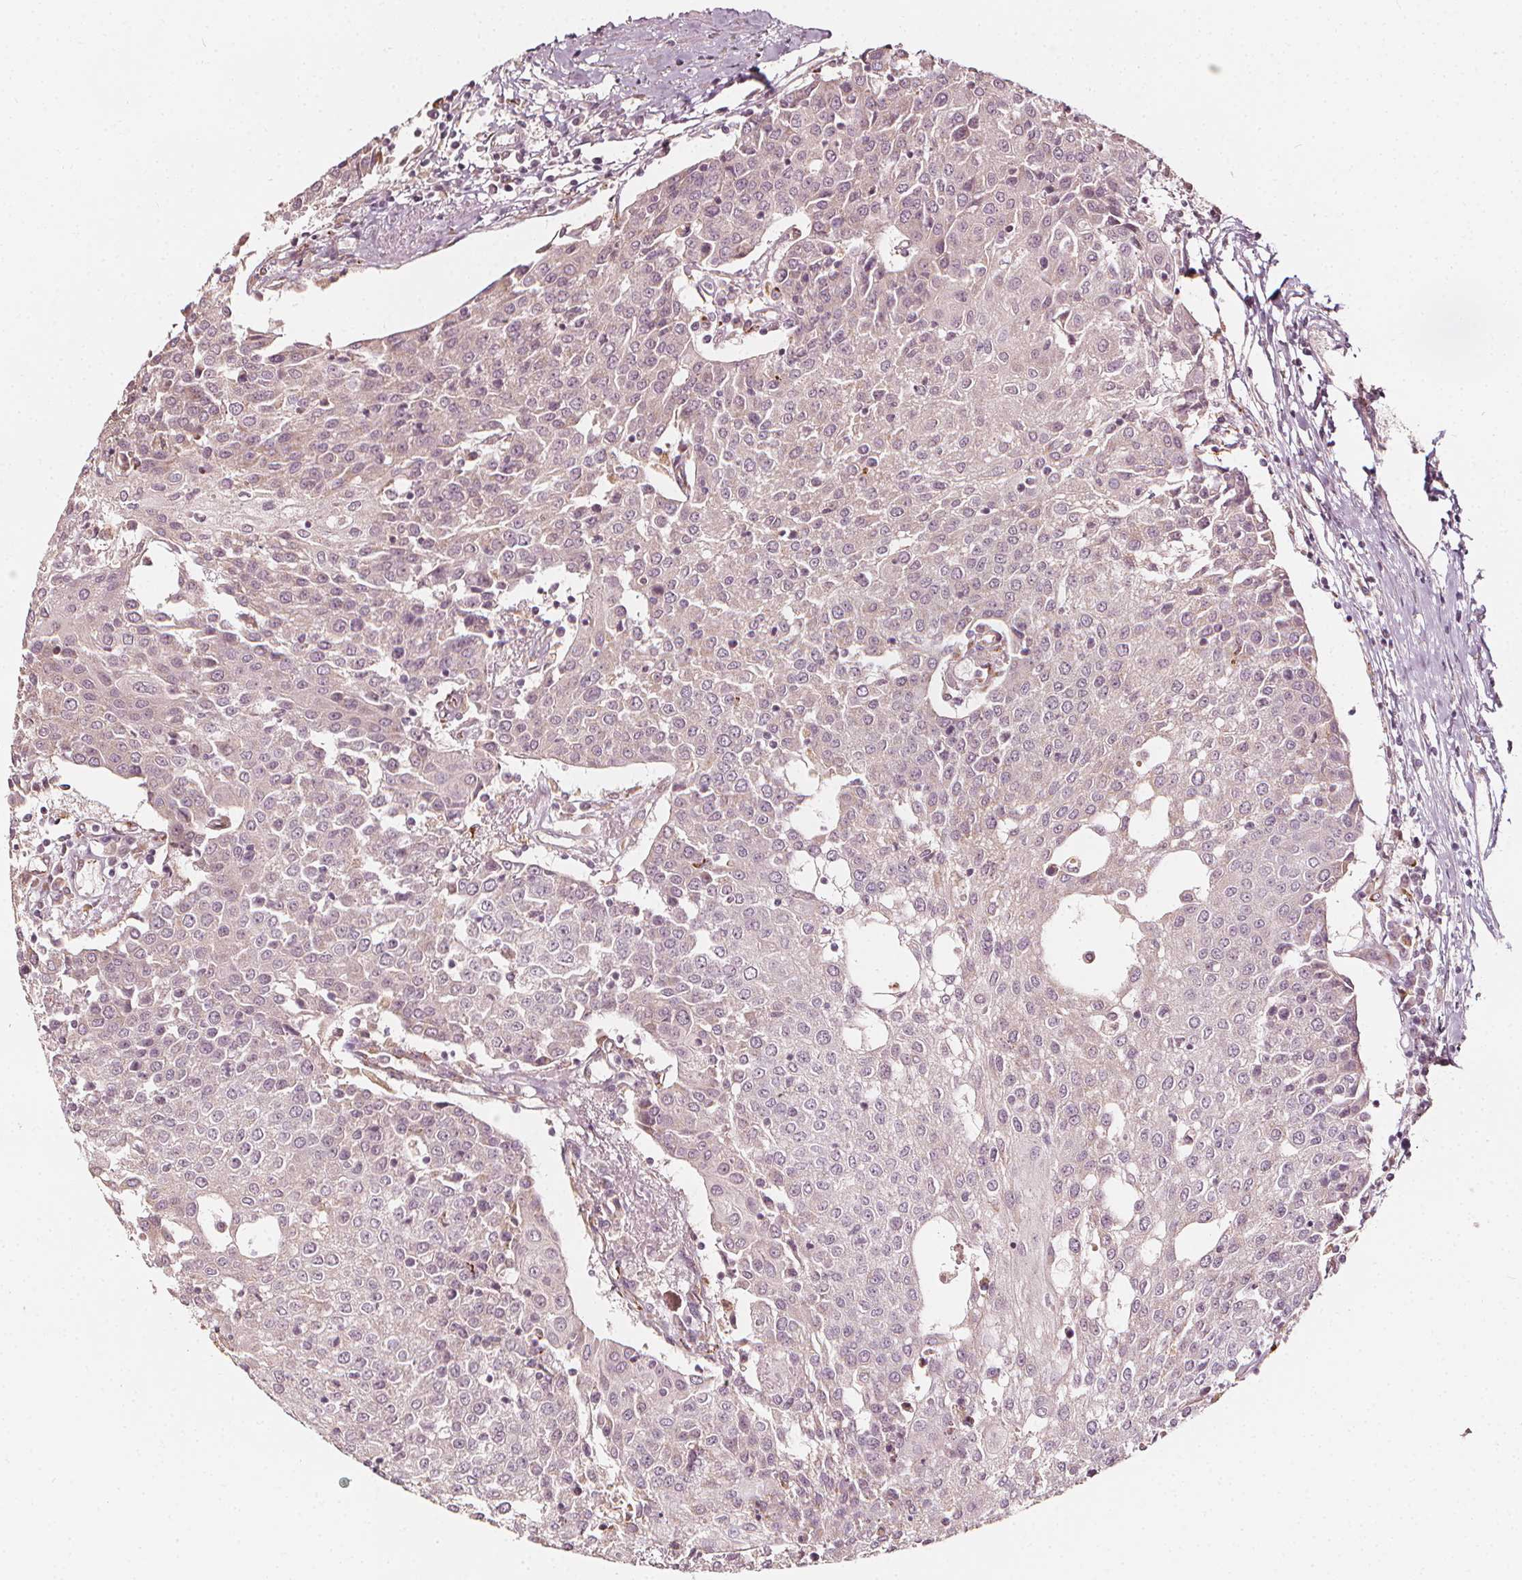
{"staining": {"intensity": "negative", "quantity": "none", "location": "none"}, "tissue": "urothelial cancer", "cell_type": "Tumor cells", "image_type": "cancer", "snomed": [{"axis": "morphology", "description": "Urothelial carcinoma, High grade"}, {"axis": "topography", "description": "Urinary bladder"}], "caption": "Tumor cells are negative for brown protein staining in high-grade urothelial carcinoma. (DAB IHC with hematoxylin counter stain).", "gene": "NPC1L1", "patient": {"sex": "female", "age": 85}}